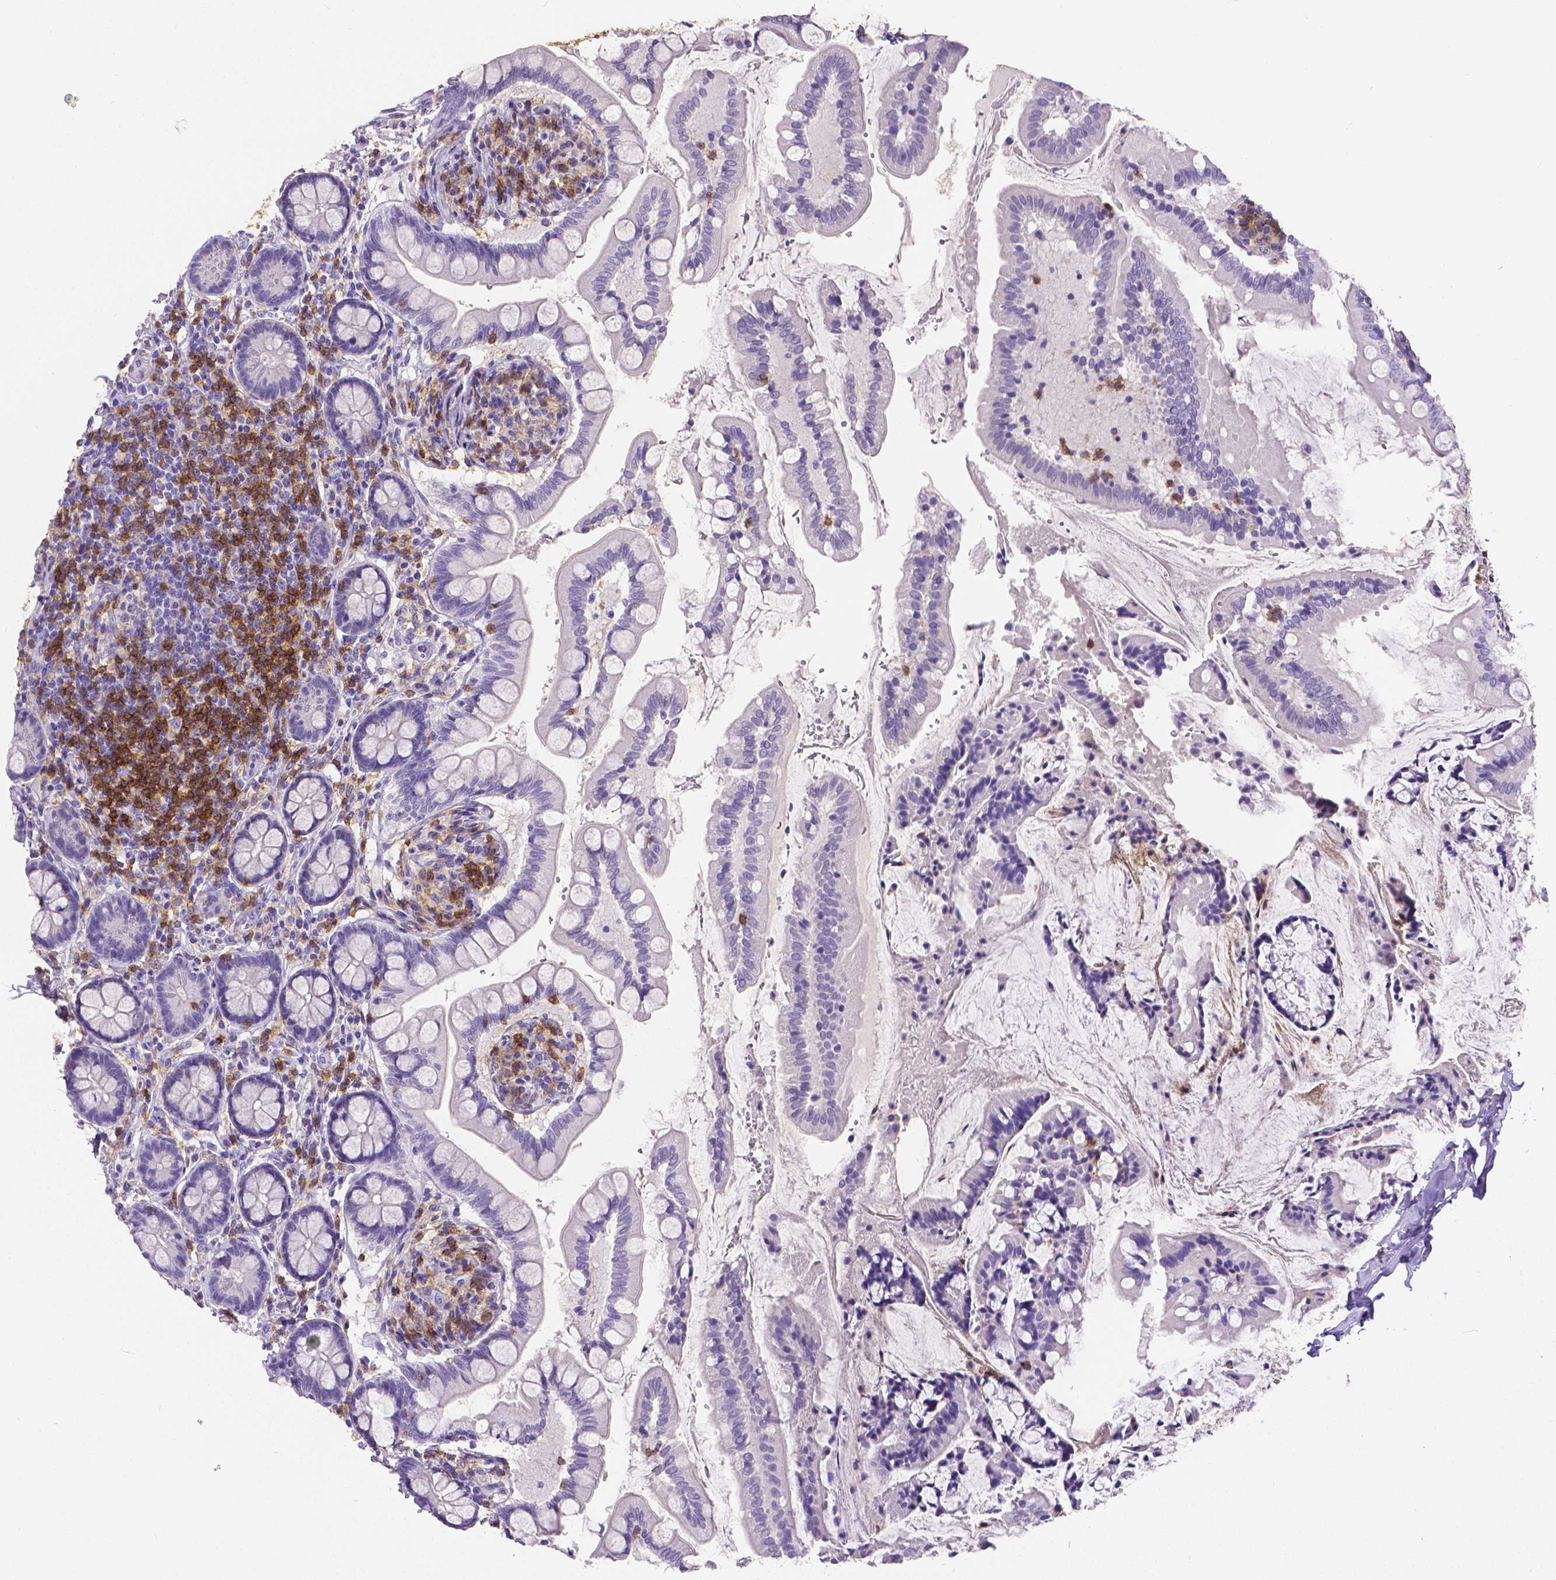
{"staining": {"intensity": "negative", "quantity": "none", "location": "none"}, "tissue": "small intestine", "cell_type": "Glandular cells", "image_type": "normal", "snomed": [{"axis": "morphology", "description": "Normal tissue, NOS"}, {"axis": "topography", "description": "Small intestine"}], "caption": "Protein analysis of unremarkable small intestine demonstrates no significant positivity in glandular cells. (DAB (3,3'-diaminobenzidine) IHC visualized using brightfield microscopy, high magnification).", "gene": "CD4", "patient": {"sex": "female", "age": 56}}